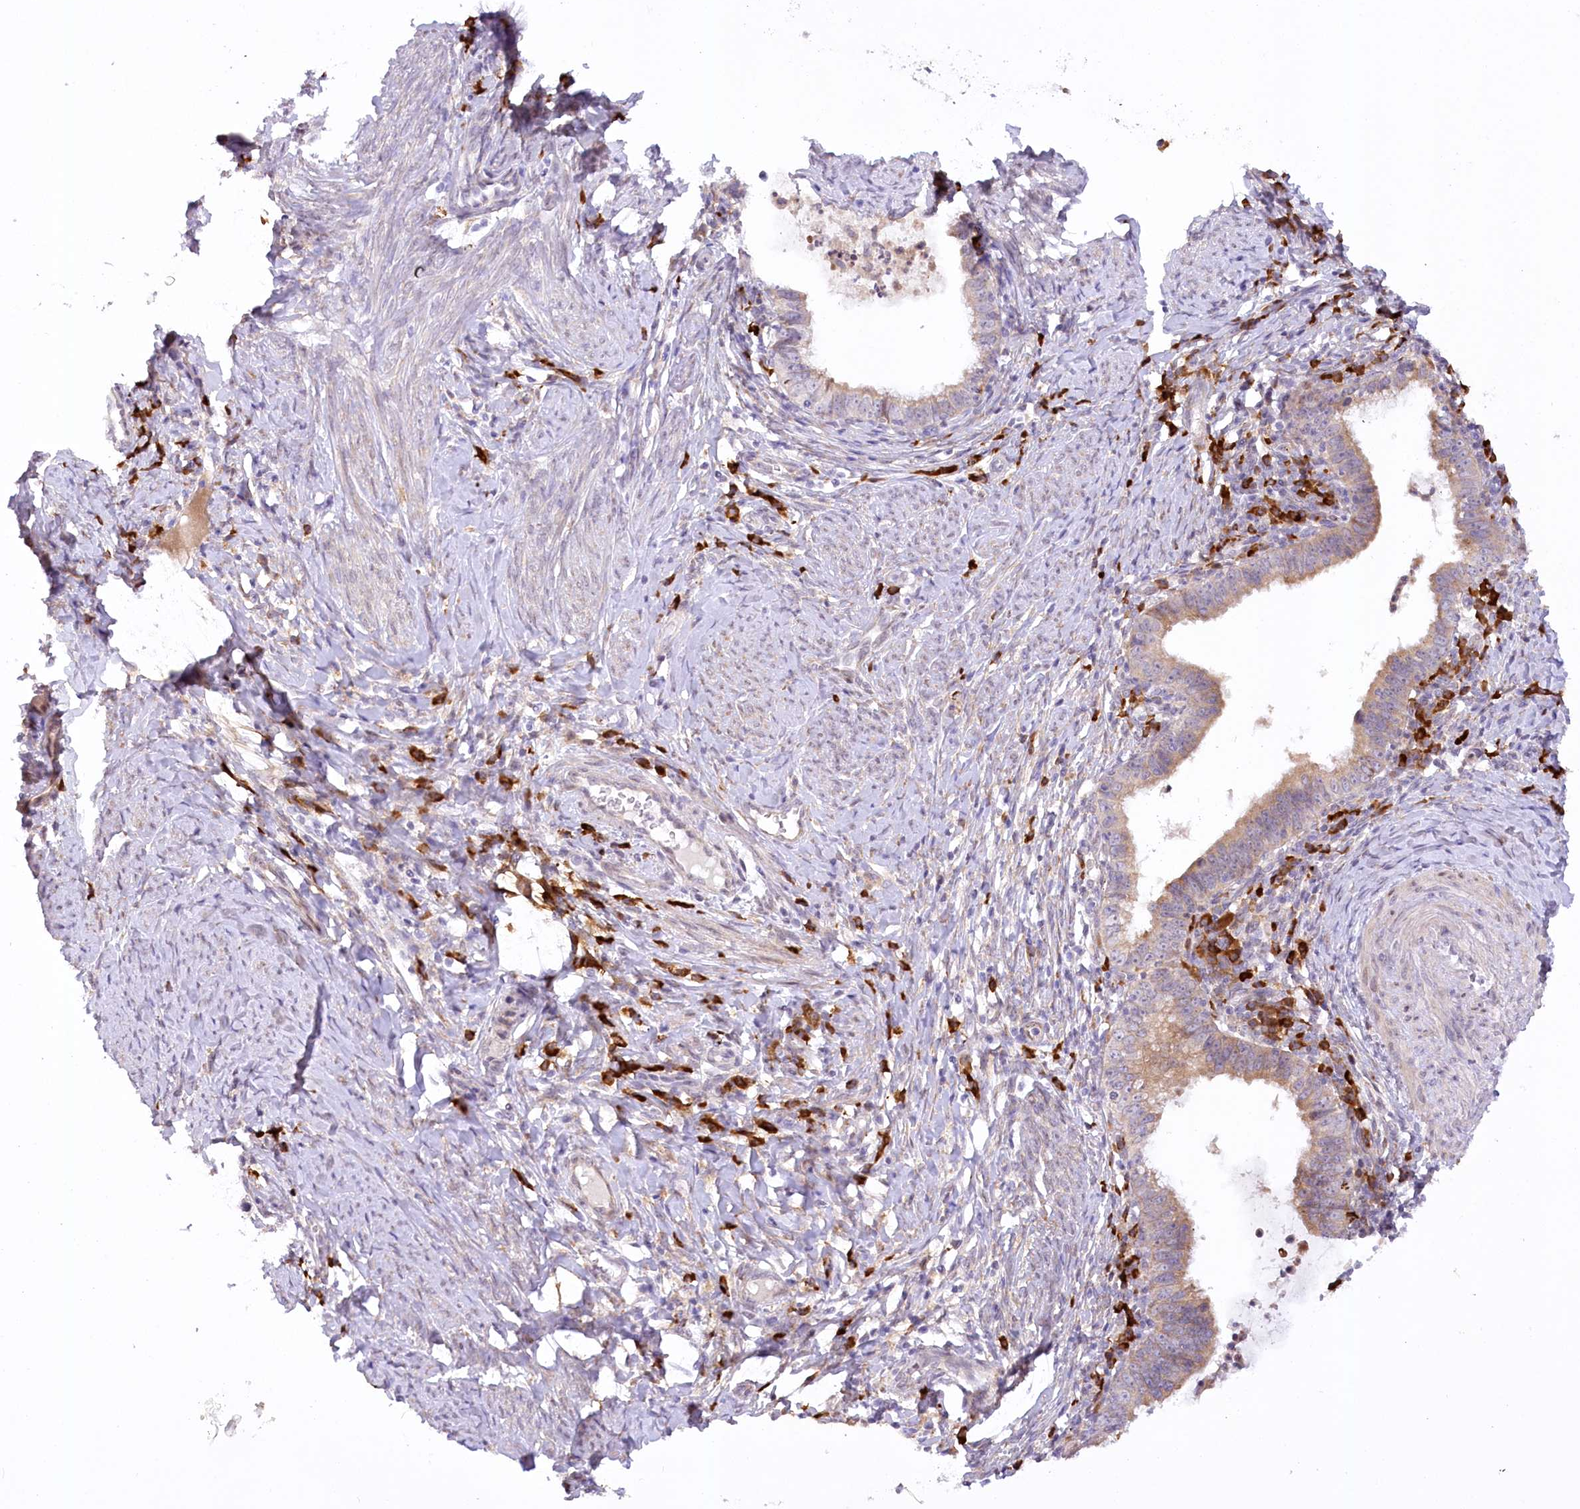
{"staining": {"intensity": "weak", "quantity": ">75%", "location": "cytoplasmic/membranous"}, "tissue": "cervical cancer", "cell_type": "Tumor cells", "image_type": "cancer", "snomed": [{"axis": "morphology", "description": "Adenocarcinoma, NOS"}, {"axis": "topography", "description": "Cervix"}], "caption": "High-power microscopy captured an immunohistochemistry (IHC) image of cervical adenocarcinoma, revealing weak cytoplasmic/membranous expression in approximately >75% of tumor cells.", "gene": "NCKAP5", "patient": {"sex": "female", "age": 36}}